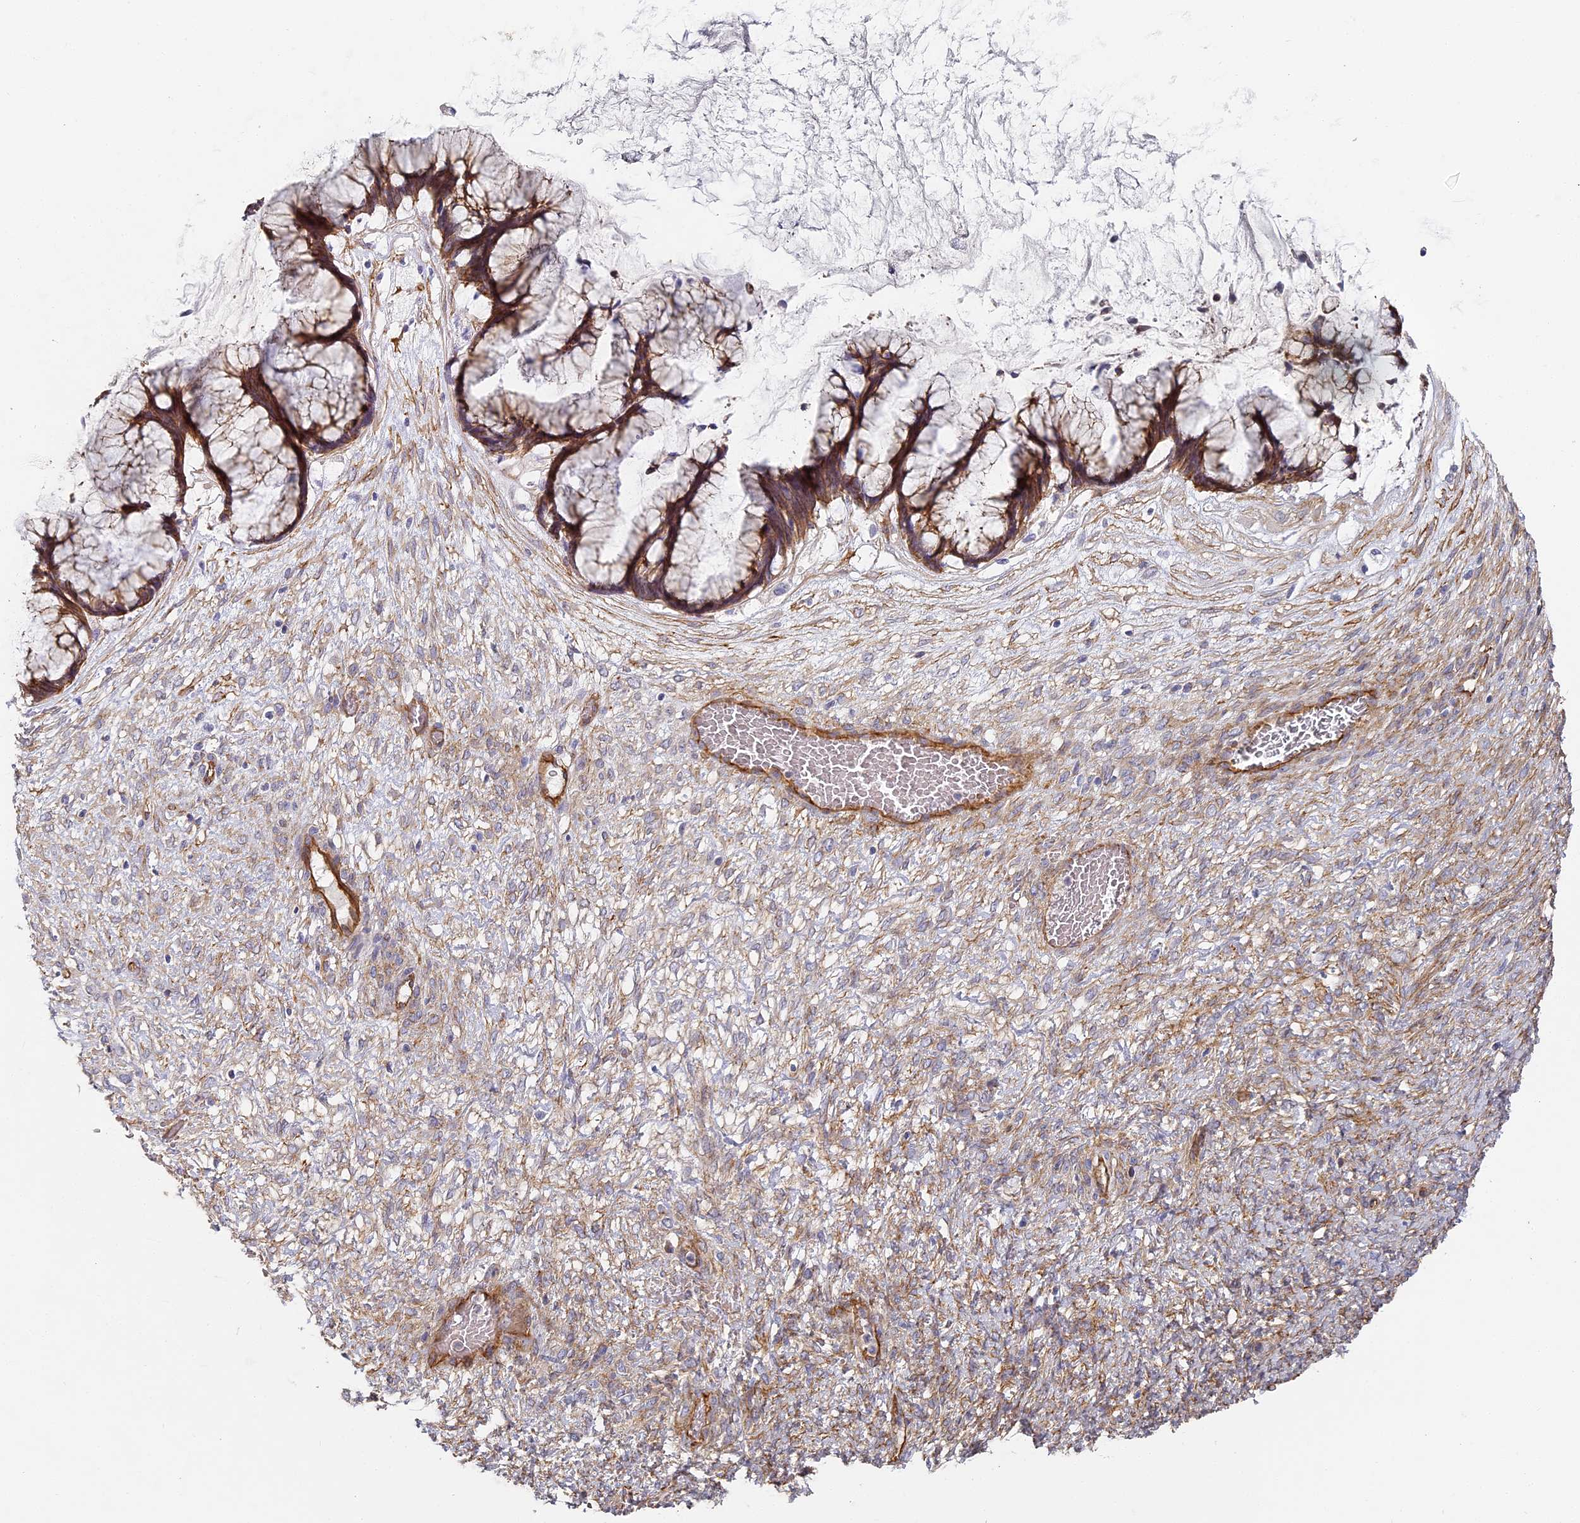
{"staining": {"intensity": "moderate", "quantity": ">75%", "location": "cytoplasmic/membranous"}, "tissue": "ovarian cancer", "cell_type": "Tumor cells", "image_type": "cancer", "snomed": [{"axis": "morphology", "description": "Cystadenocarcinoma, mucinous, NOS"}, {"axis": "topography", "description": "Ovary"}], "caption": "Protein staining of mucinous cystadenocarcinoma (ovarian) tissue displays moderate cytoplasmic/membranous expression in about >75% of tumor cells.", "gene": "CCDC30", "patient": {"sex": "female", "age": 42}}